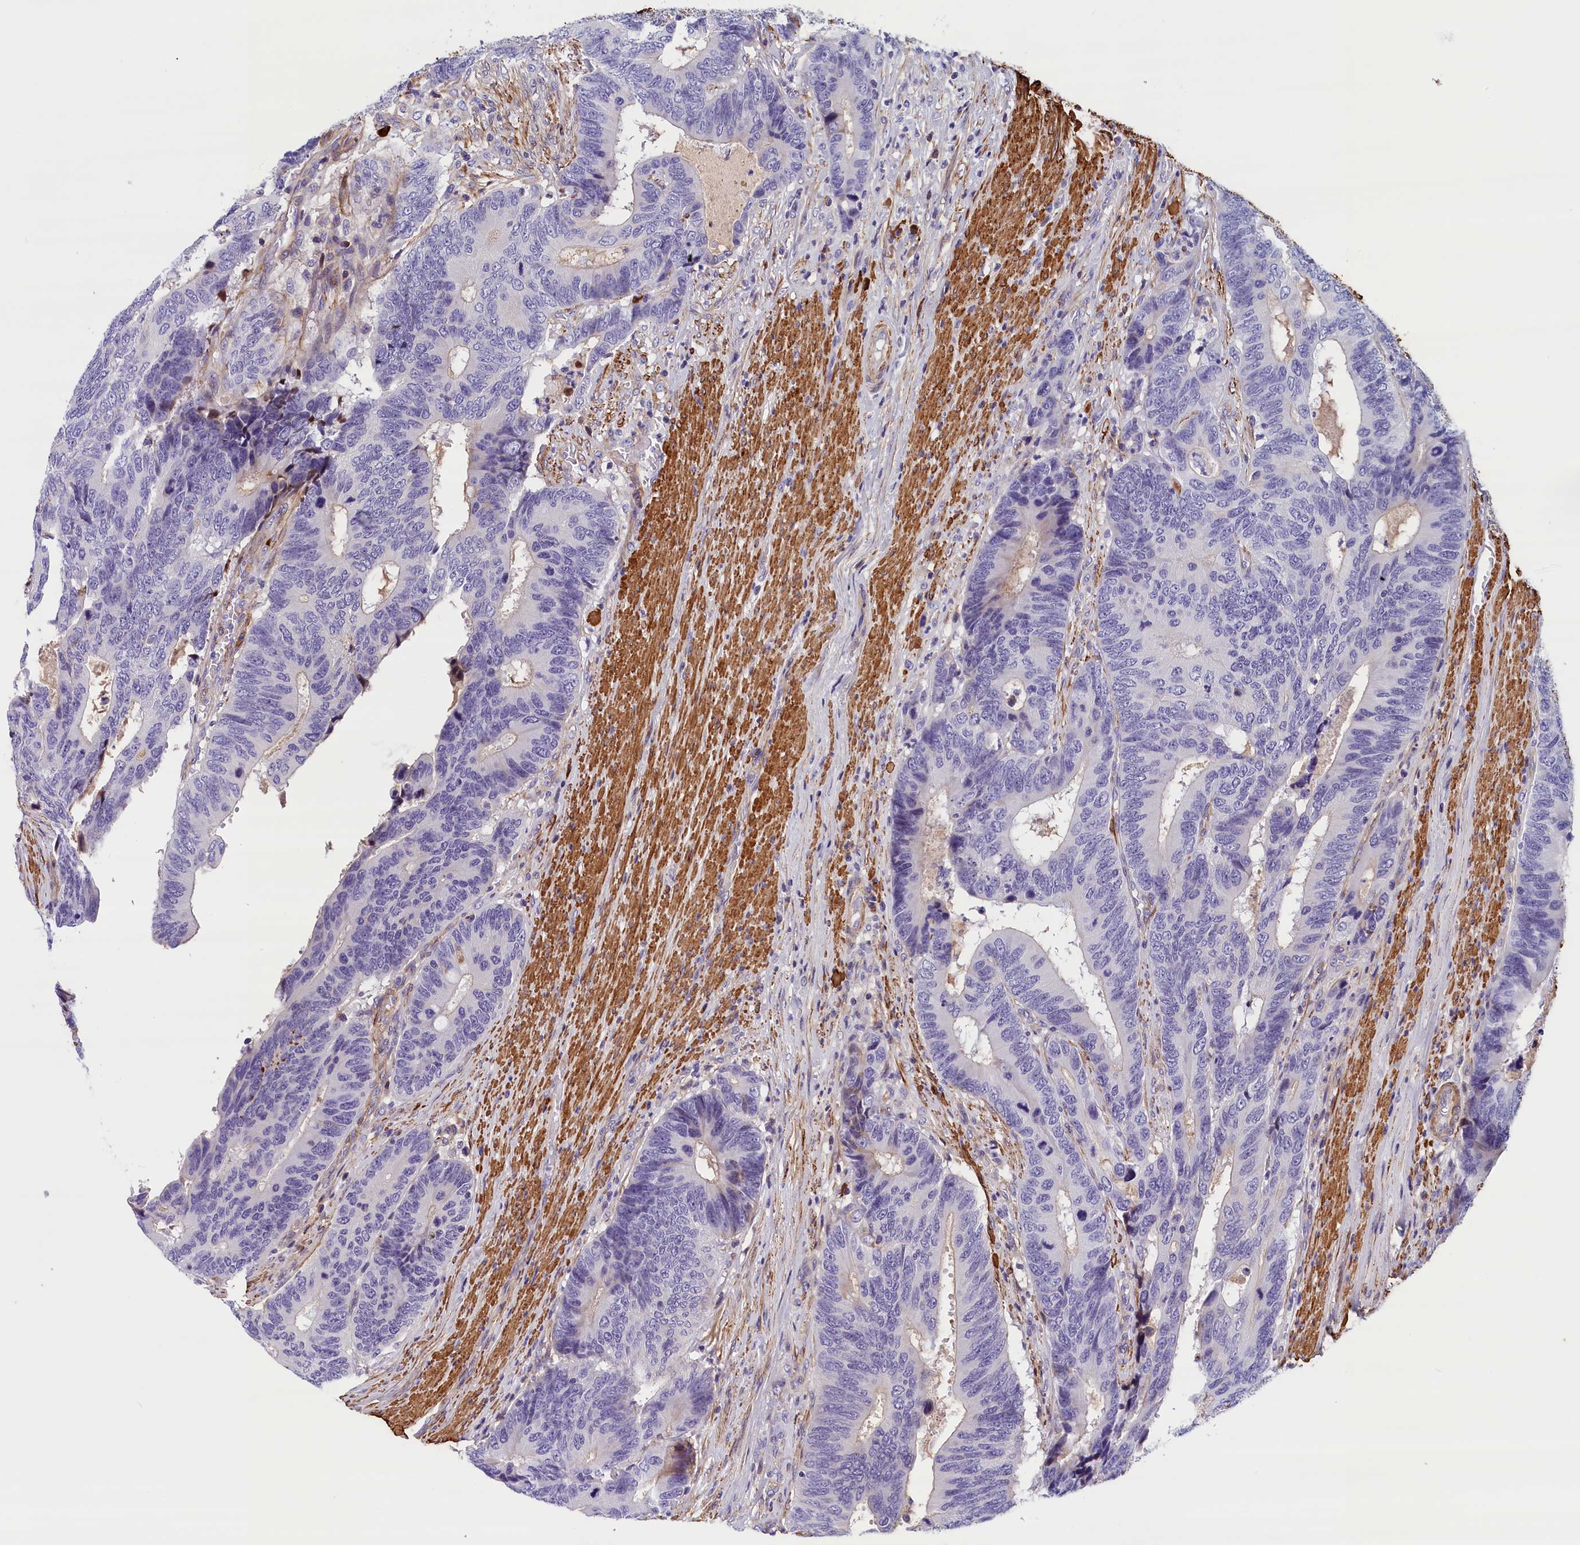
{"staining": {"intensity": "negative", "quantity": "none", "location": "none"}, "tissue": "colorectal cancer", "cell_type": "Tumor cells", "image_type": "cancer", "snomed": [{"axis": "morphology", "description": "Adenocarcinoma, NOS"}, {"axis": "topography", "description": "Colon"}], "caption": "IHC of human adenocarcinoma (colorectal) reveals no positivity in tumor cells.", "gene": "BCL2L13", "patient": {"sex": "male", "age": 87}}